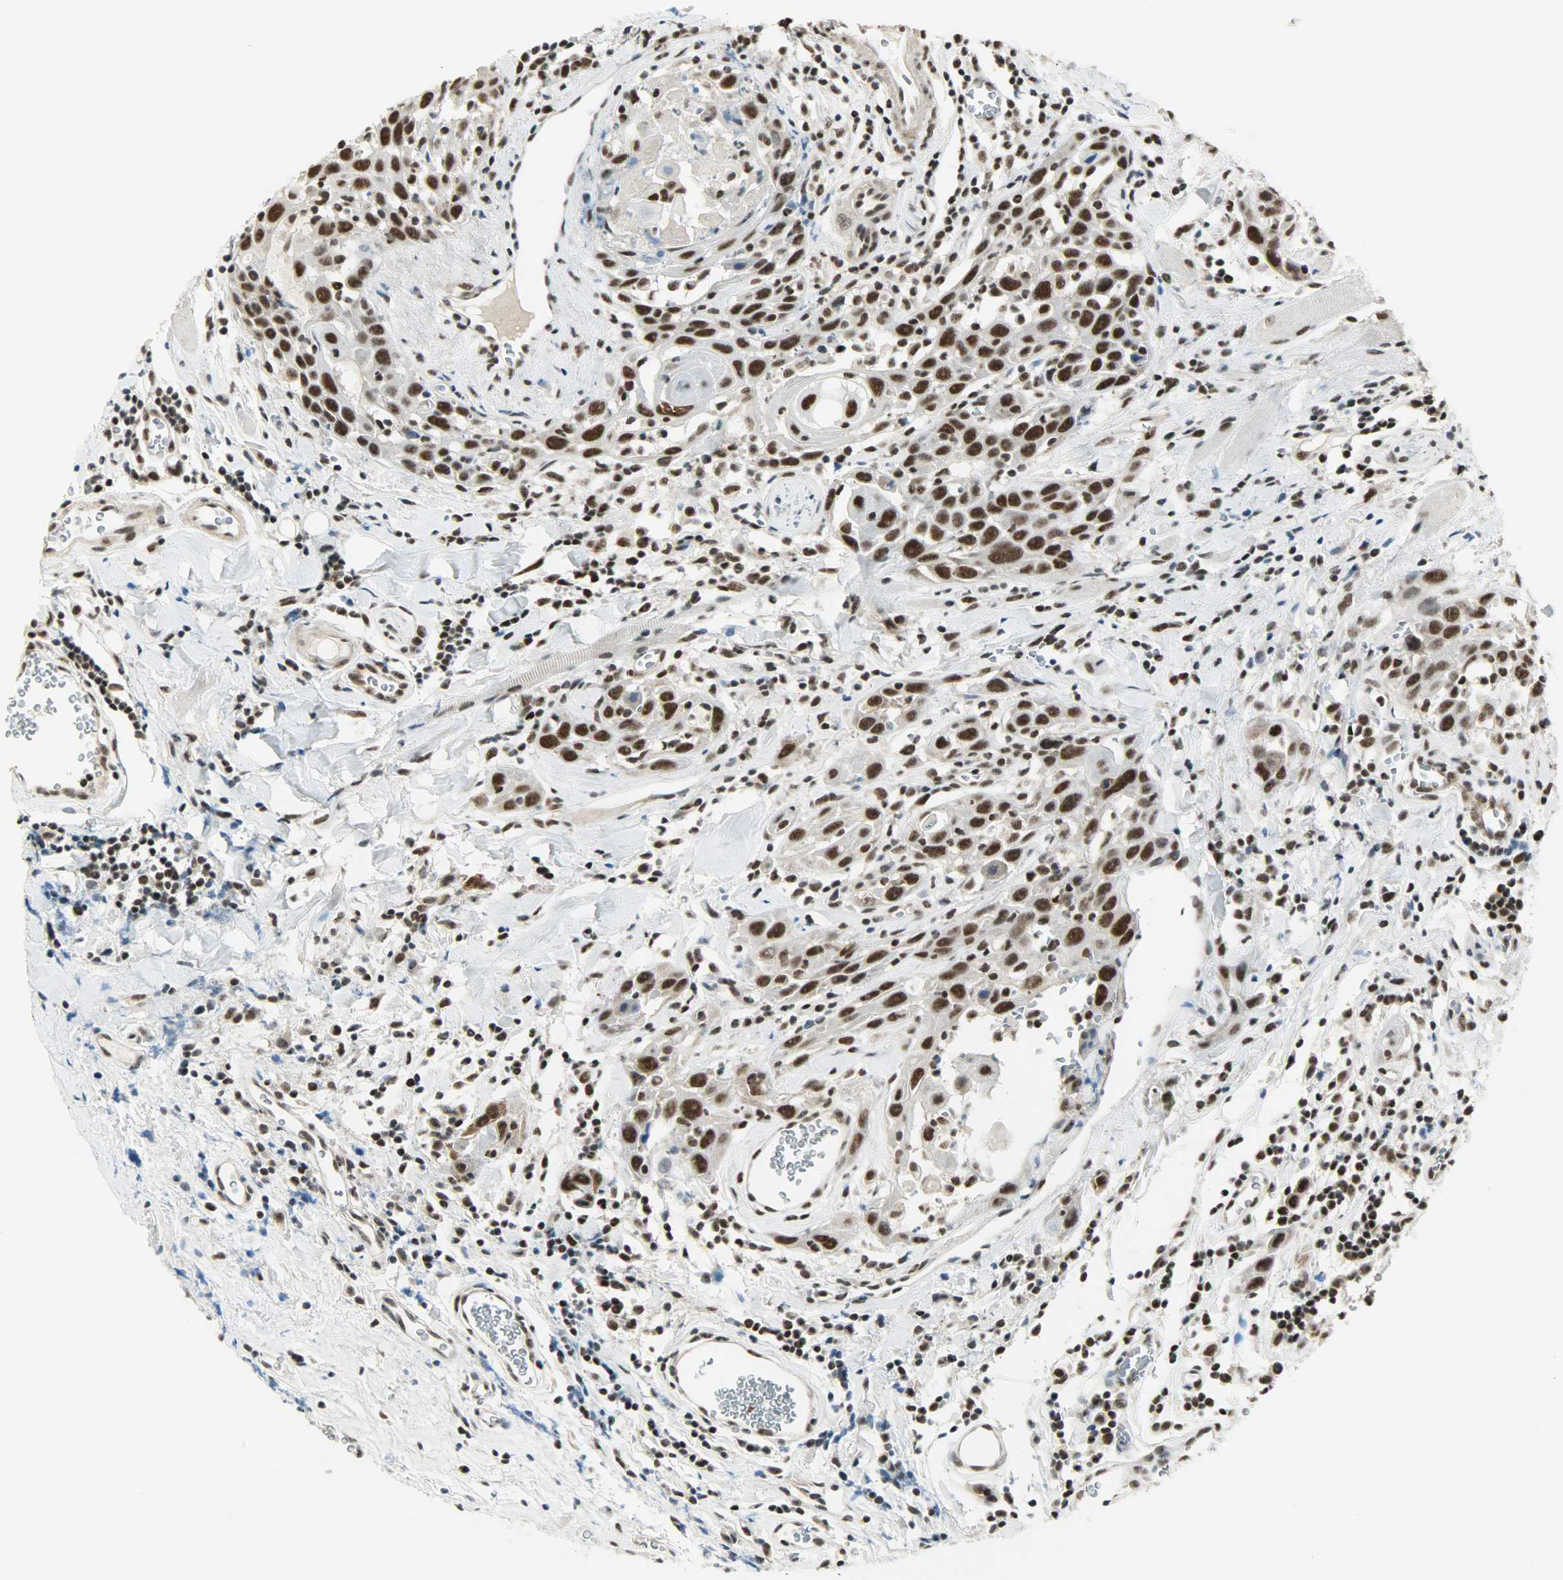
{"staining": {"intensity": "strong", "quantity": ">75%", "location": "nuclear"}, "tissue": "head and neck cancer", "cell_type": "Tumor cells", "image_type": "cancer", "snomed": [{"axis": "morphology", "description": "Squamous cell carcinoma, NOS"}, {"axis": "topography", "description": "Oral tissue"}, {"axis": "topography", "description": "Head-Neck"}], "caption": "Immunohistochemical staining of head and neck cancer (squamous cell carcinoma) demonstrates high levels of strong nuclear protein positivity in approximately >75% of tumor cells.", "gene": "SUGP1", "patient": {"sex": "female", "age": 50}}